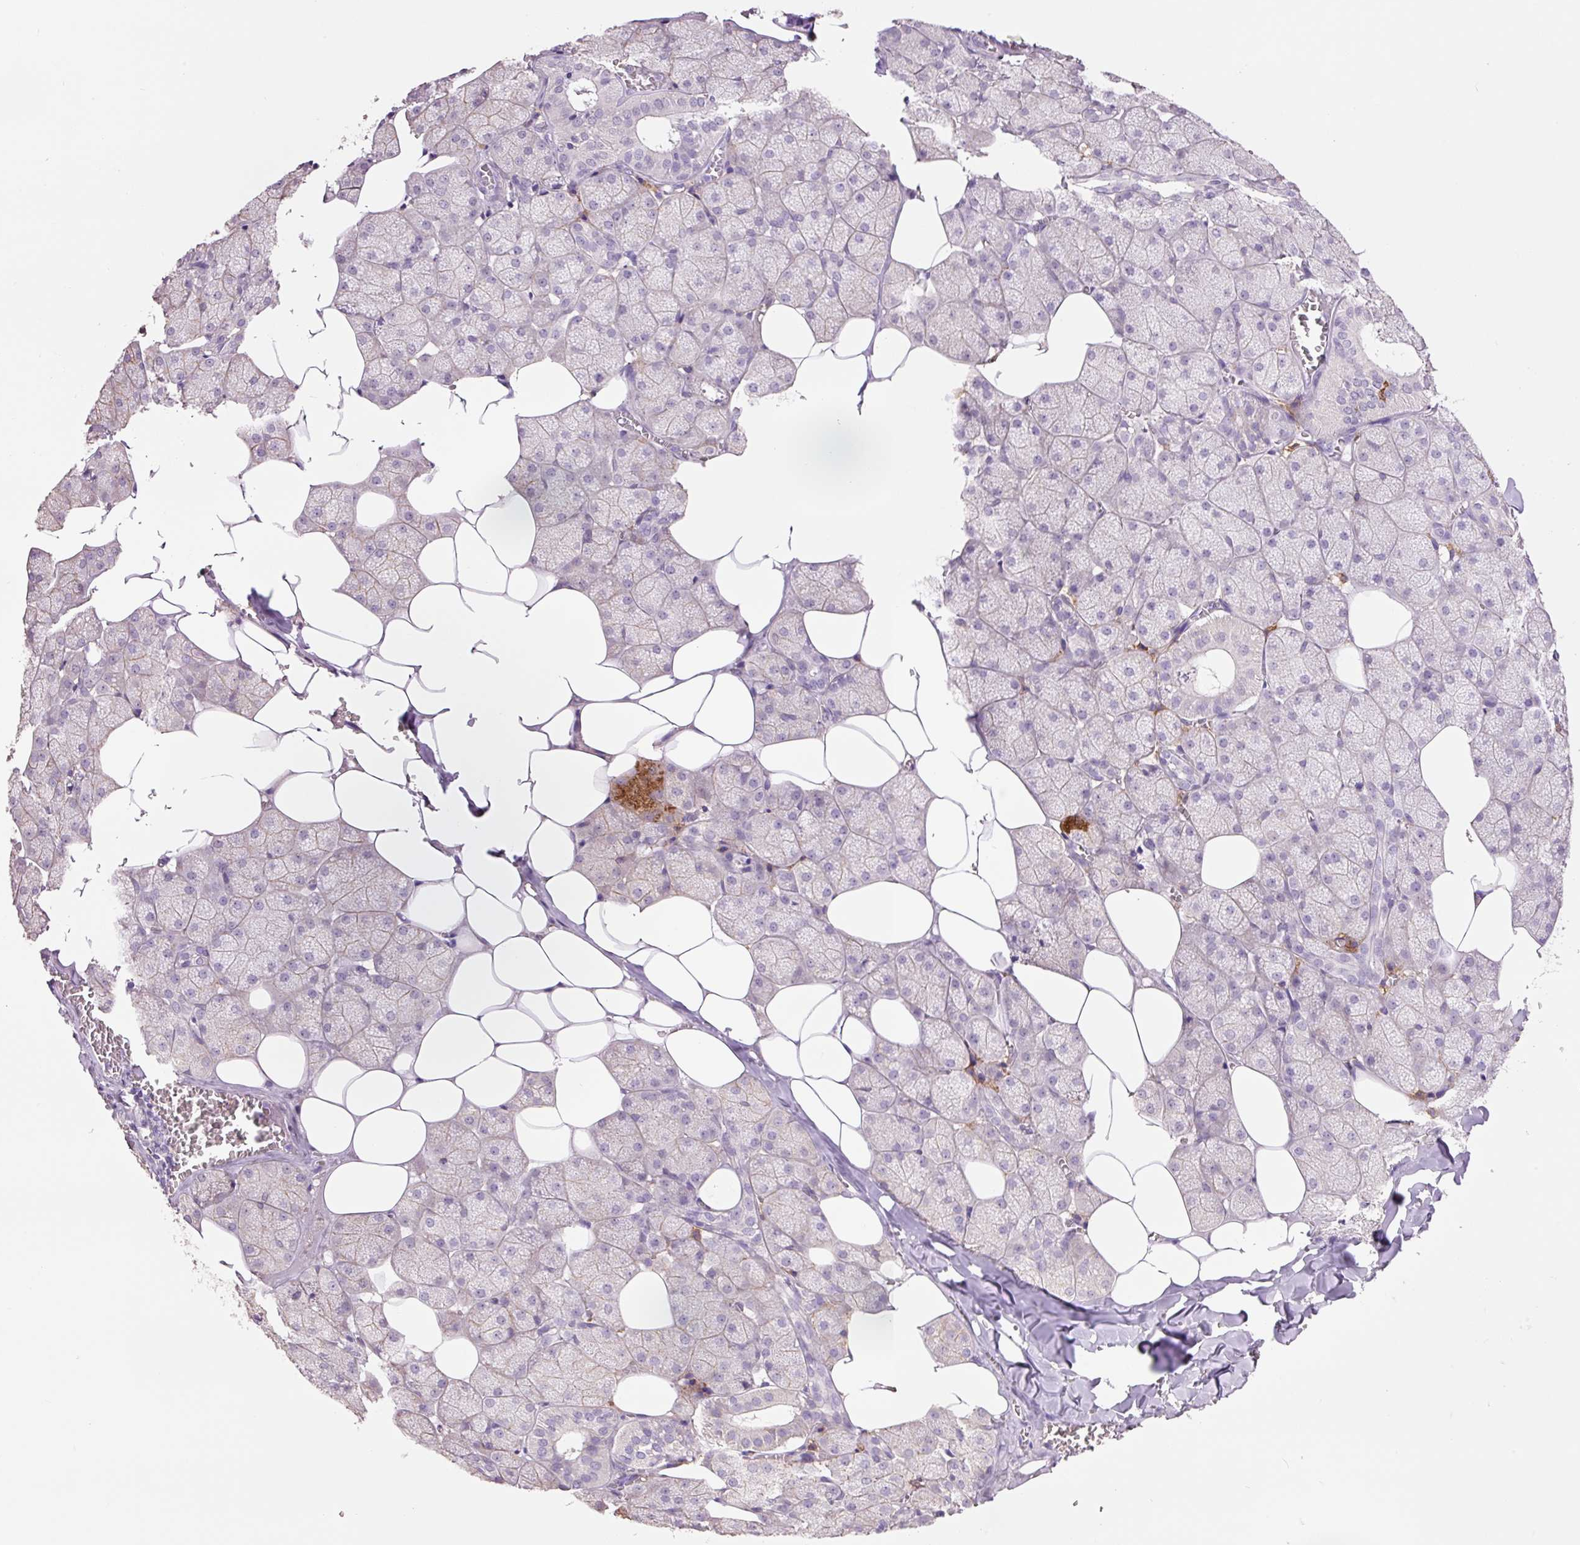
{"staining": {"intensity": "moderate", "quantity": "<25%", "location": "cytoplasmic/membranous"}, "tissue": "salivary gland", "cell_type": "Glandular cells", "image_type": "normal", "snomed": [{"axis": "morphology", "description": "Normal tissue, NOS"}, {"axis": "topography", "description": "Salivary gland"}, {"axis": "topography", "description": "Peripheral nerve tissue"}], "caption": "Glandular cells reveal low levels of moderate cytoplasmic/membranous staining in approximately <25% of cells in unremarkable human salivary gland. The protein of interest is stained brown, and the nuclei are stained in blue (DAB (3,3'-diaminobenzidine) IHC with brightfield microscopy, high magnification).", "gene": "SLC1A4", "patient": {"sex": "male", "age": 38}}